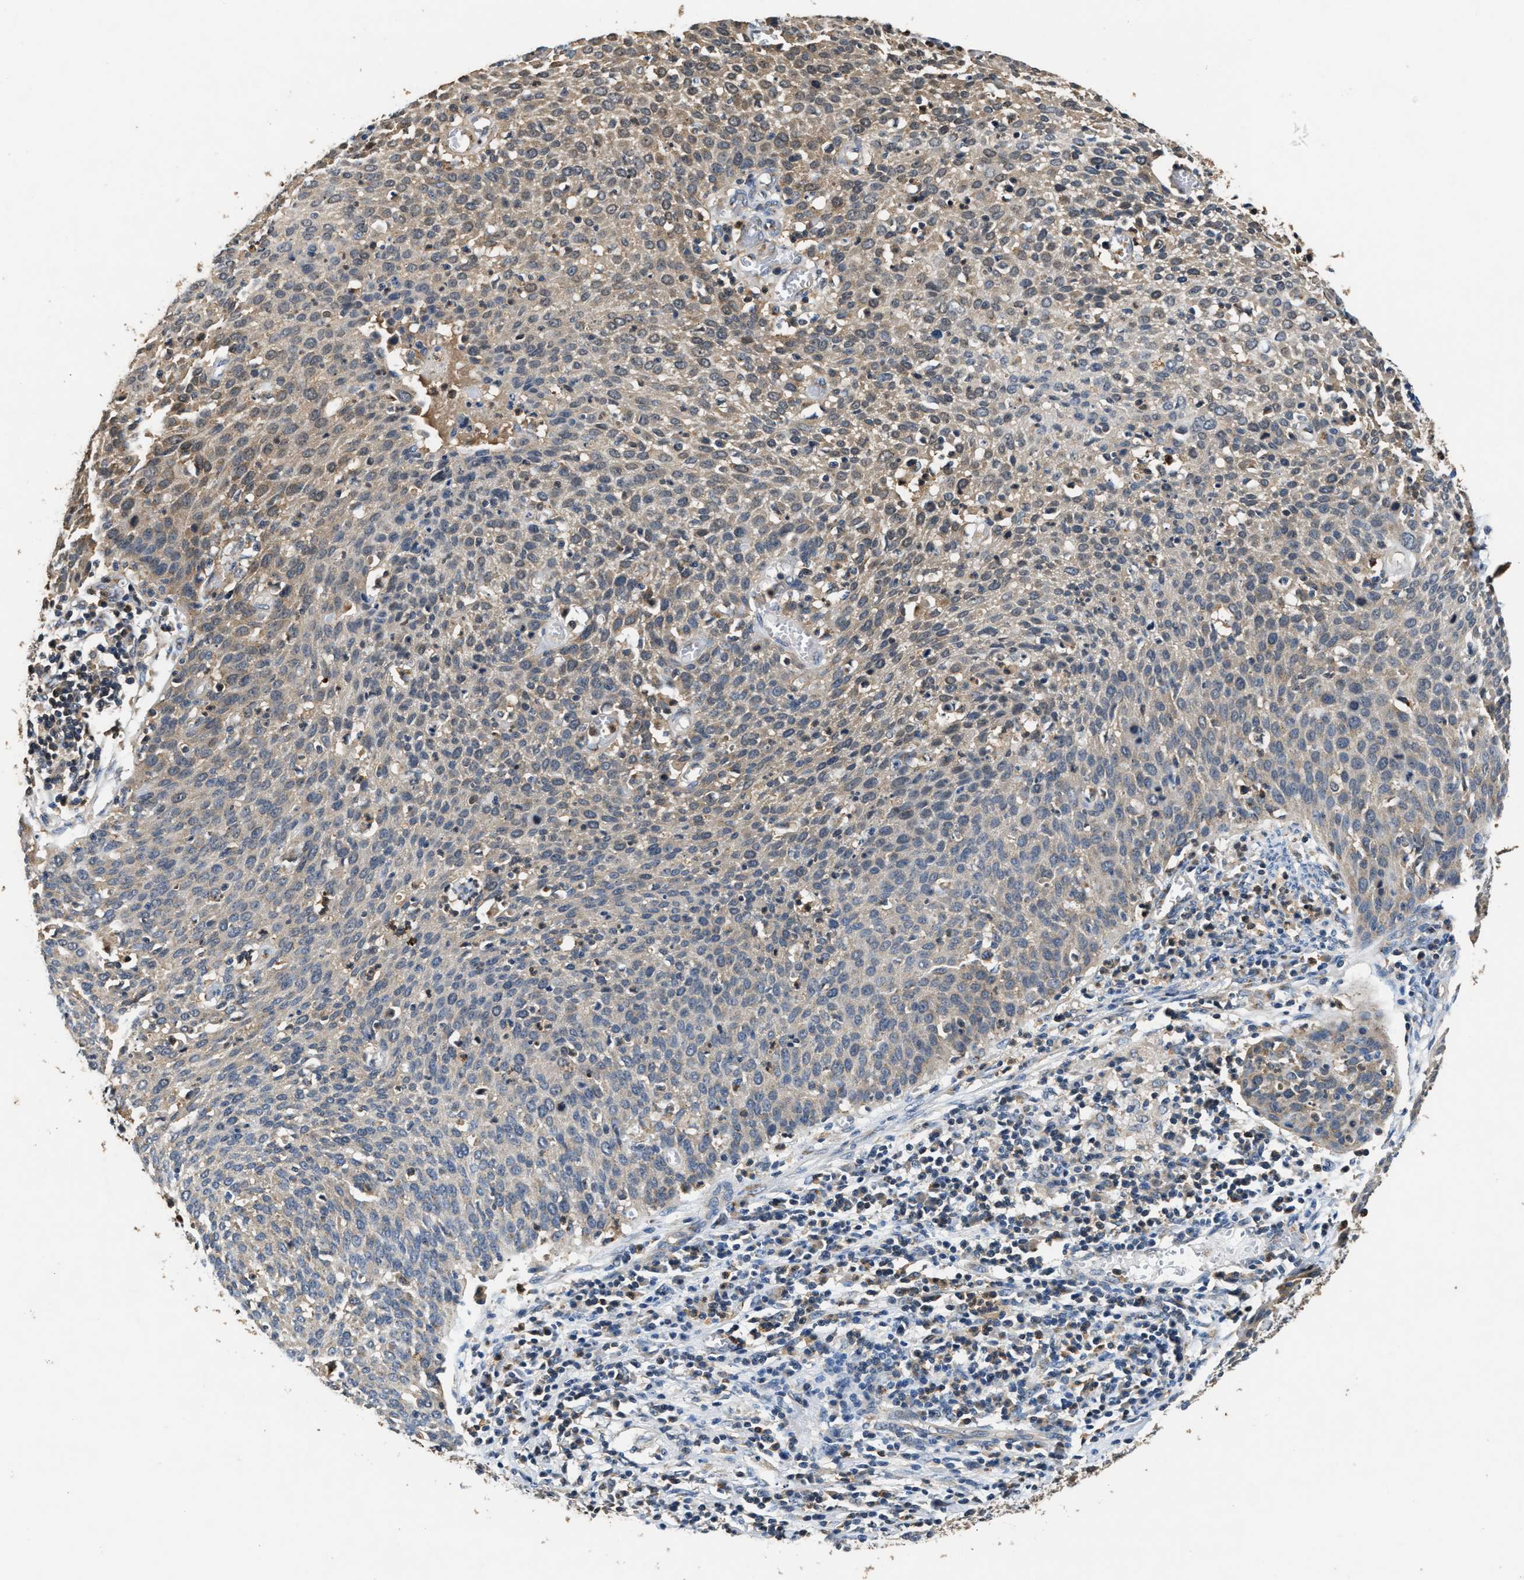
{"staining": {"intensity": "weak", "quantity": "25%-75%", "location": "cytoplasmic/membranous"}, "tissue": "cervical cancer", "cell_type": "Tumor cells", "image_type": "cancer", "snomed": [{"axis": "morphology", "description": "Squamous cell carcinoma, NOS"}, {"axis": "topography", "description": "Cervix"}], "caption": "IHC image of neoplastic tissue: human cervical cancer (squamous cell carcinoma) stained using immunohistochemistry (IHC) shows low levels of weak protein expression localized specifically in the cytoplasmic/membranous of tumor cells, appearing as a cytoplasmic/membranous brown color.", "gene": "CHUK", "patient": {"sex": "female", "age": 38}}